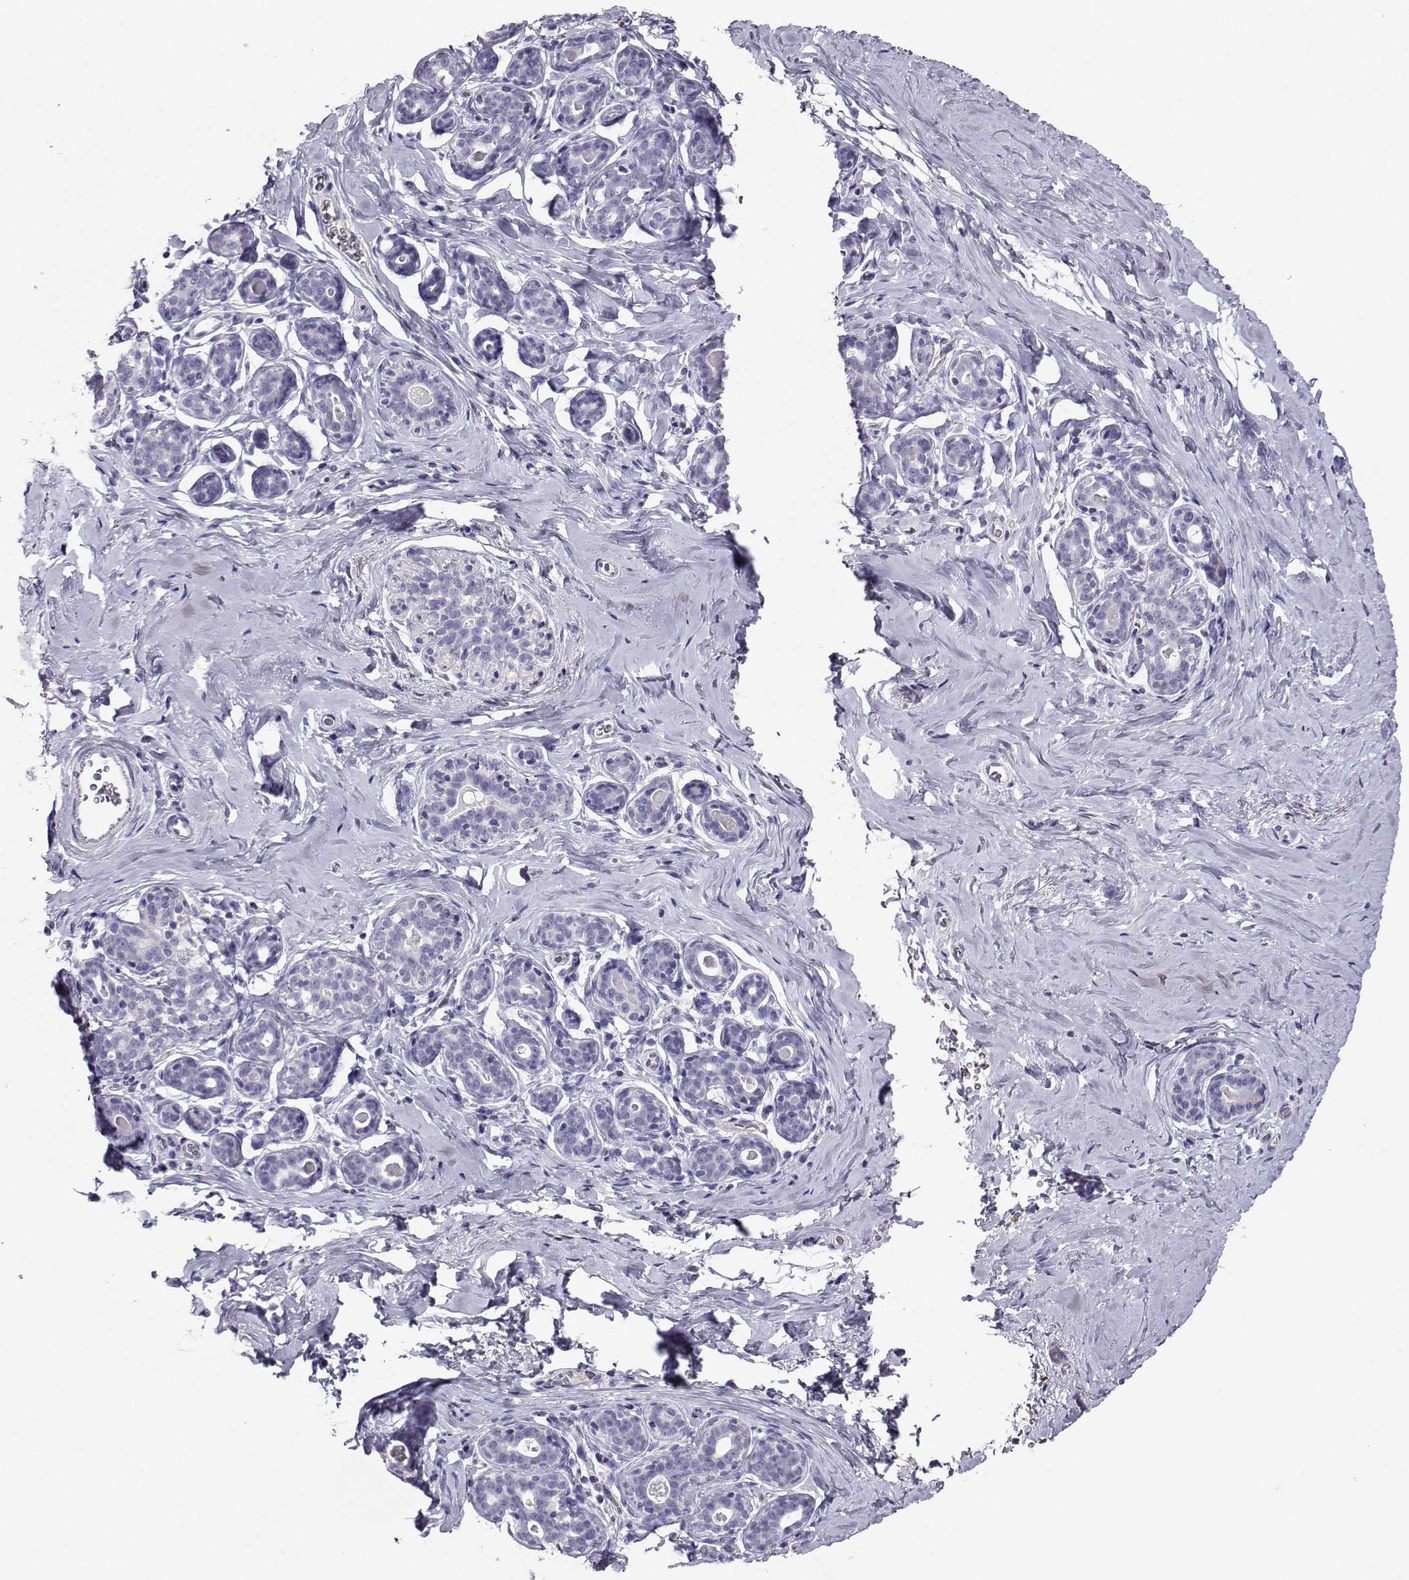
{"staining": {"intensity": "negative", "quantity": "none", "location": "none"}, "tissue": "breast", "cell_type": "Adipocytes", "image_type": "normal", "snomed": [{"axis": "morphology", "description": "Normal tissue, NOS"}, {"axis": "topography", "description": "Skin"}, {"axis": "topography", "description": "Breast"}], "caption": "A high-resolution image shows immunohistochemistry staining of normal breast, which reveals no significant expression in adipocytes.", "gene": "CLUL1", "patient": {"sex": "female", "age": 43}}